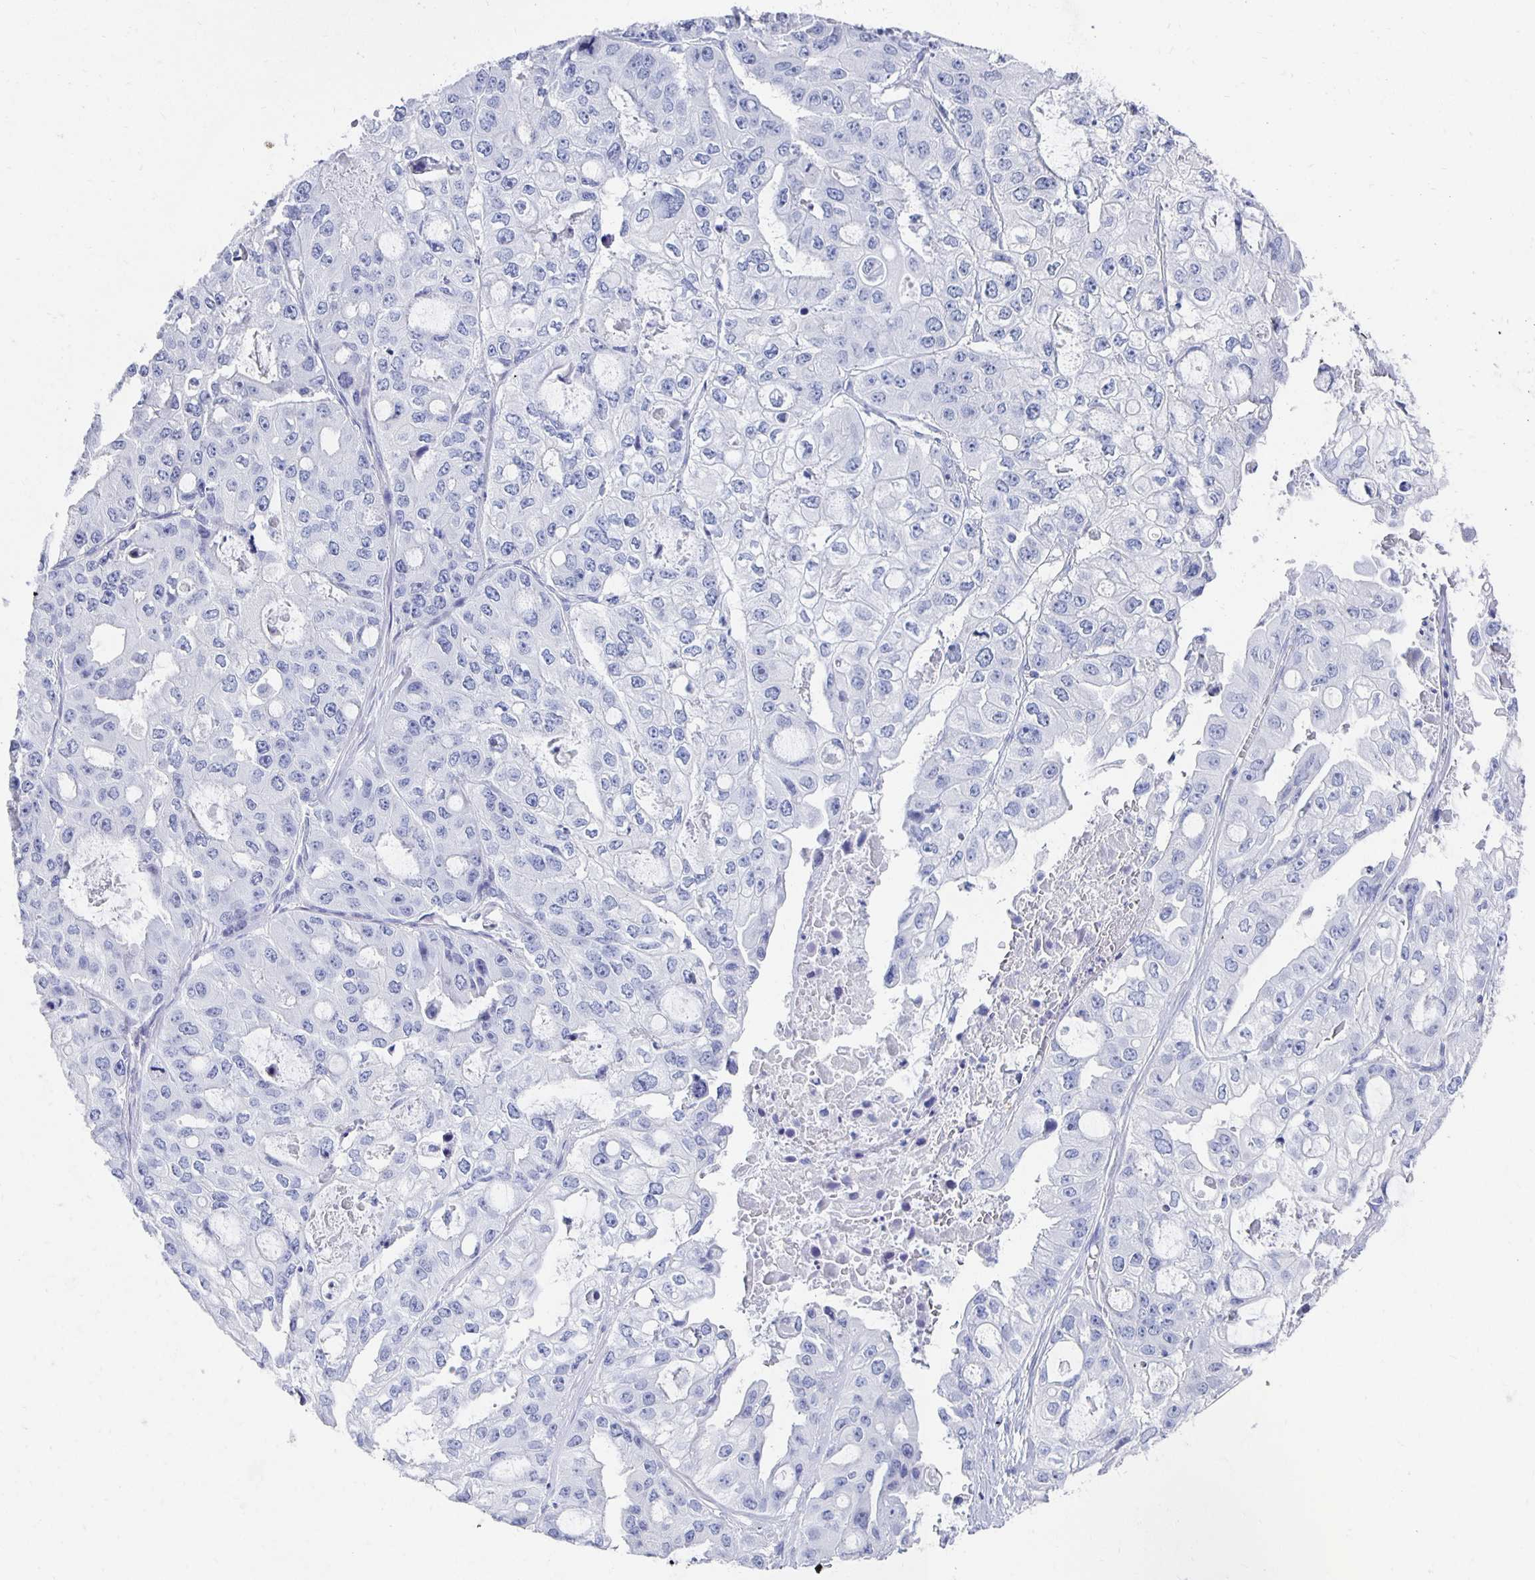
{"staining": {"intensity": "negative", "quantity": "none", "location": "none"}, "tissue": "ovarian cancer", "cell_type": "Tumor cells", "image_type": "cancer", "snomed": [{"axis": "morphology", "description": "Cystadenocarcinoma, serous, NOS"}, {"axis": "topography", "description": "Ovary"}], "caption": "Tumor cells are negative for brown protein staining in ovarian serous cystadenocarcinoma.", "gene": "PRDM7", "patient": {"sex": "female", "age": 56}}